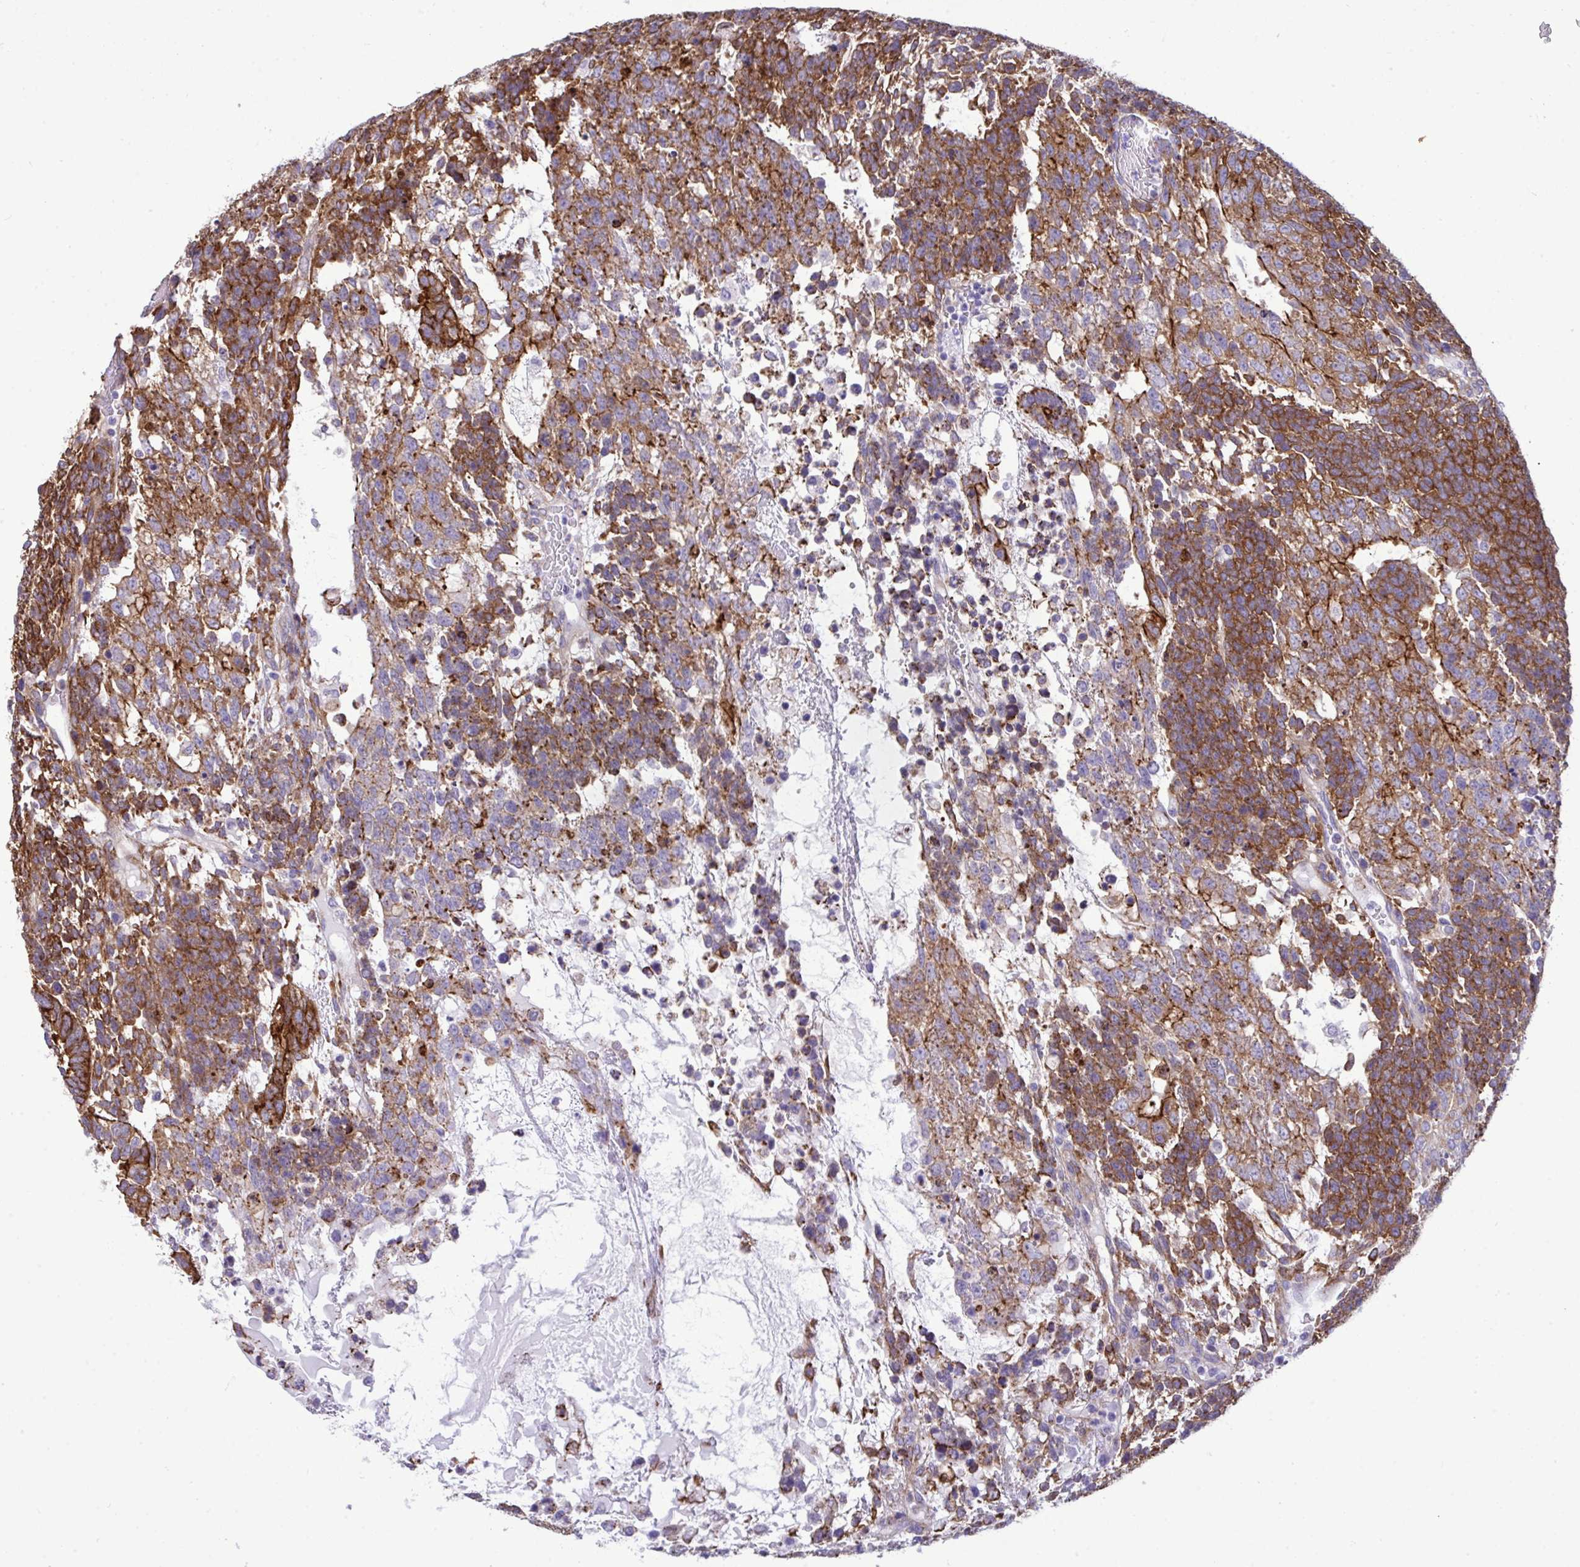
{"staining": {"intensity": "moderate", "quantity": ">75%", "location": "cytoplasmic/membranous"}, "tissue": "testis cancer", "cell_type": "Tumor cells", "image_type": "cancer", "snomed": [{"axis": "morphology", "description": "Carcinoma, Embryonal, NOS"}, {"axis": "topography", "description": "Testis"}], "caption": "Moderate cytoplasmic/membranous protein expression is identified in about >75% of tumor cells in testis cancer (embryonal carcinoma).", "gene": "MYH10", "patient": {"sex": "male", "age": 23}}